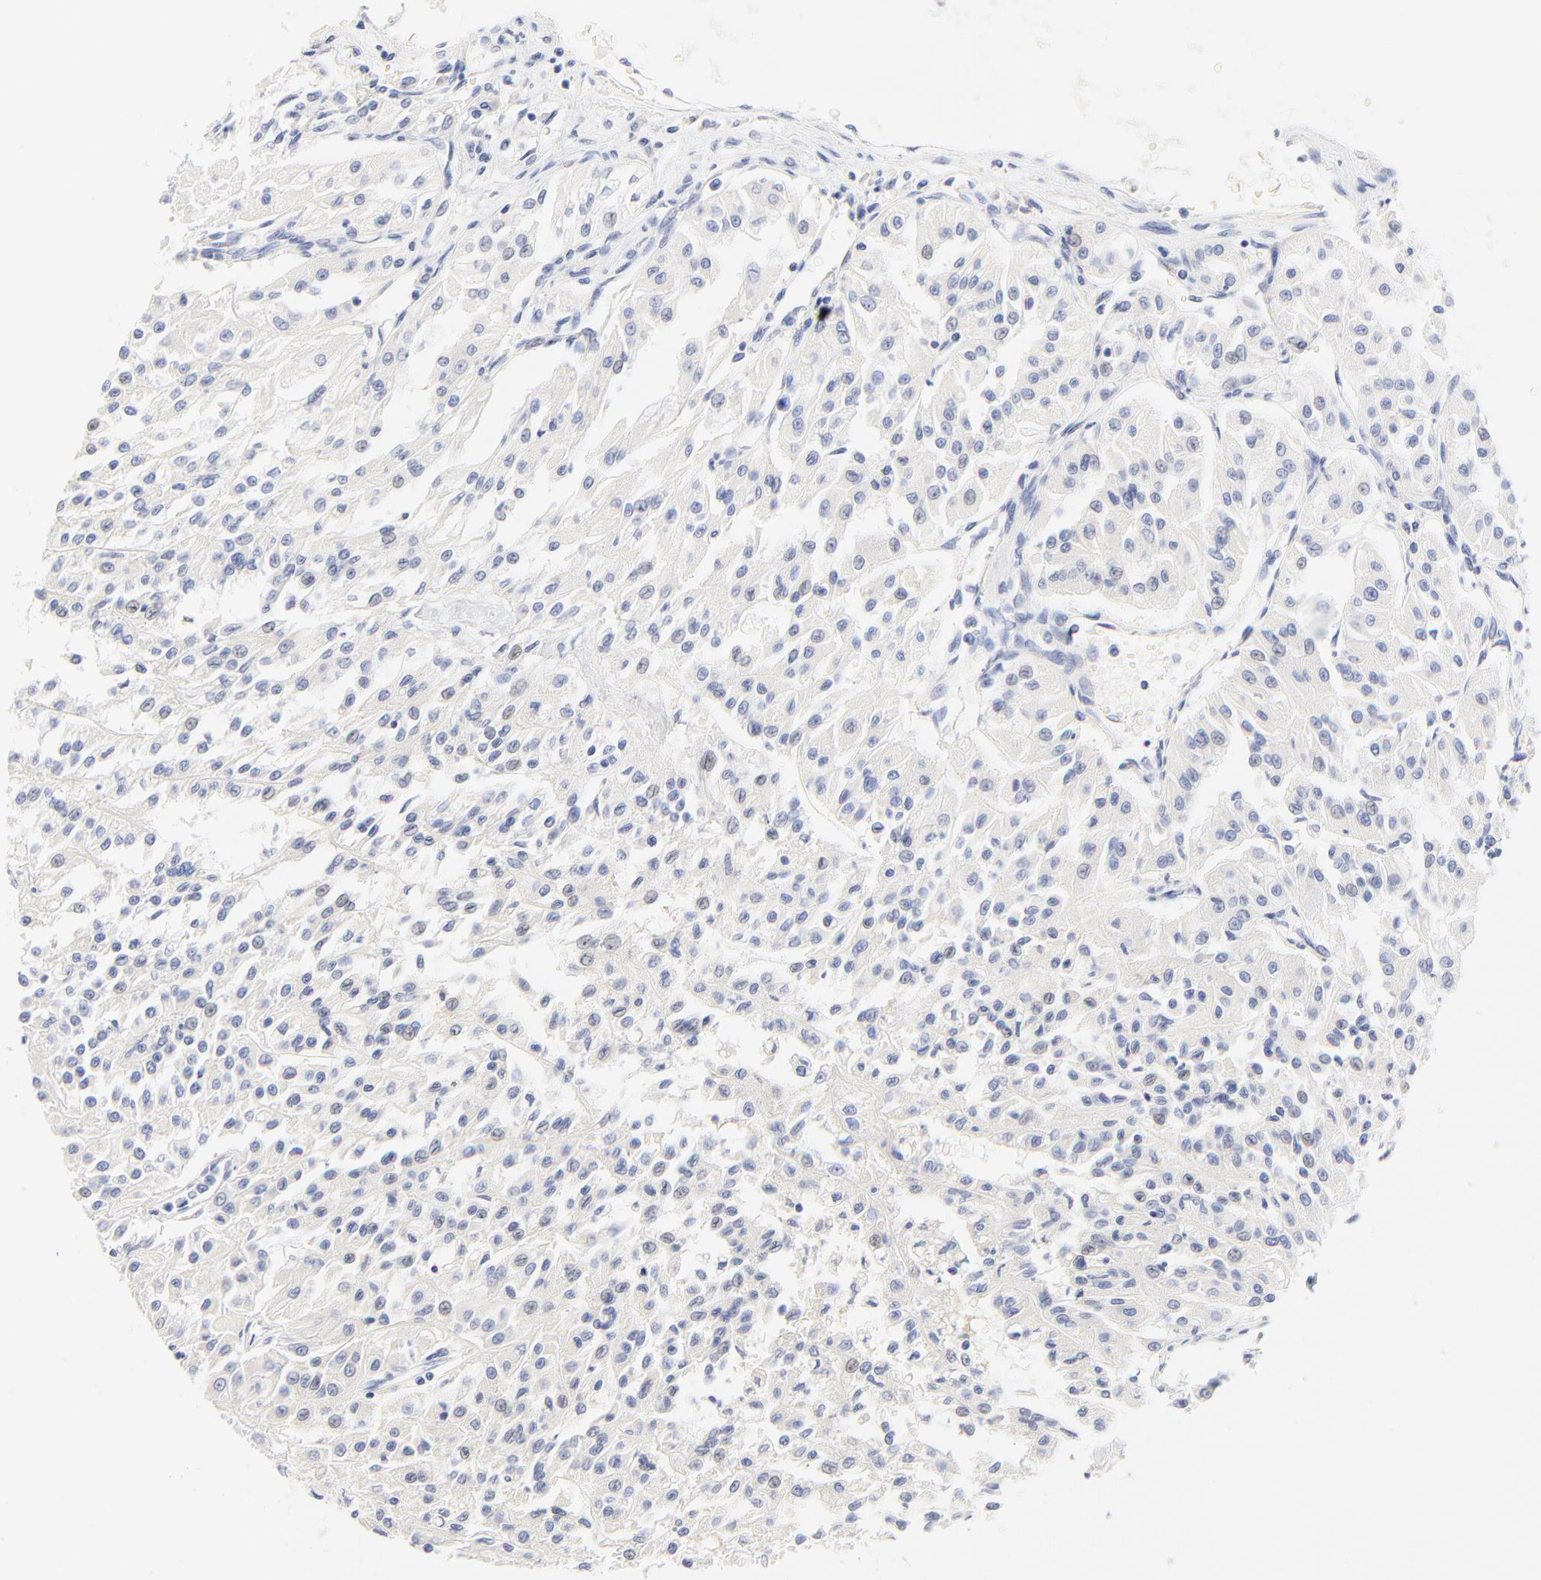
{"staining": {"intensity": "negative", "quantity": "none", "location": "none"}, "tissue": "renal cancer", "cell_type": "Tumor cells", "image_type": "cancer", "snomed": [{"axis": "morphology", "description": "Adenocarcinoma, NOS"}, {"axis": "topography", "description": "Kidney"}], "caption": "This histopathology image is of renal cancer stained with immunohistochemistry to label a protein in brown with the nuclei are counter-stained blue. There is no positivity in tumor cells. Nuclei are stained in blue.", "gene": "SULT4A1", "patient": {"sex": "male", "age": 78}}